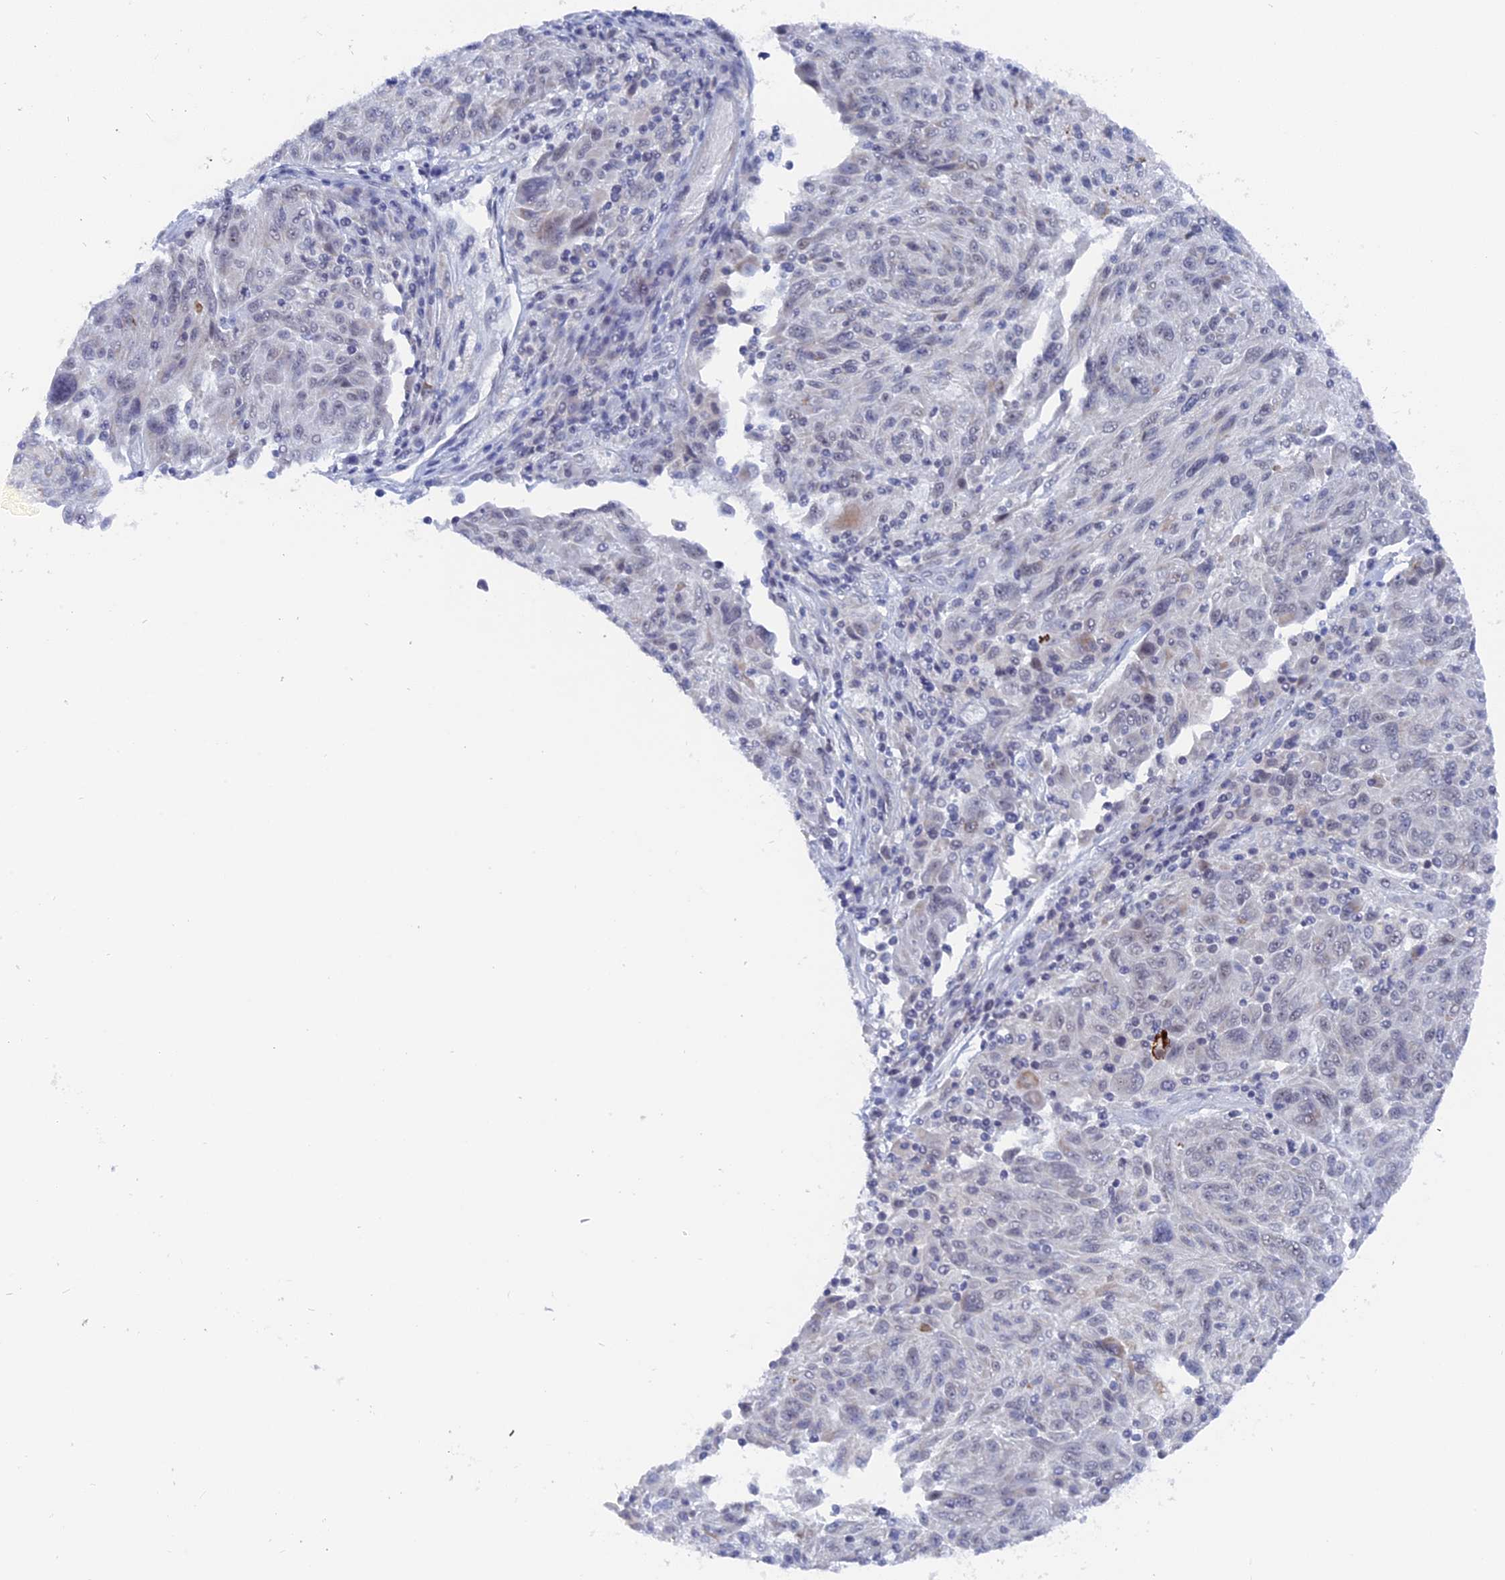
{"staining": {"intensity": "negative", "quantity": "none", "location": "none"}, "tissue": "melanoma", "cell_type": "Tumor cells", "image_type": "cancer", "snomed": [{"axis": "morphology", "description": "Malignant melanoma, NOS"}, {"axis": "topography", "description": "Skin"}], "caption": "High magnification brightfield microscopy of melanoma stained with DAB (3,3'-diaminobenzidine) (brown) and counterstained with hematoxylin (blue): tumor cells show no significant staining. Brightfield microscopy of immunohistochemistry stained with DAB (3,3'-diaminobenzidine) (brown) and hematoxylin (blue), captured at high magnification.", "gene": "BRD2", "patient": {"sex": "male", "age": 53}}